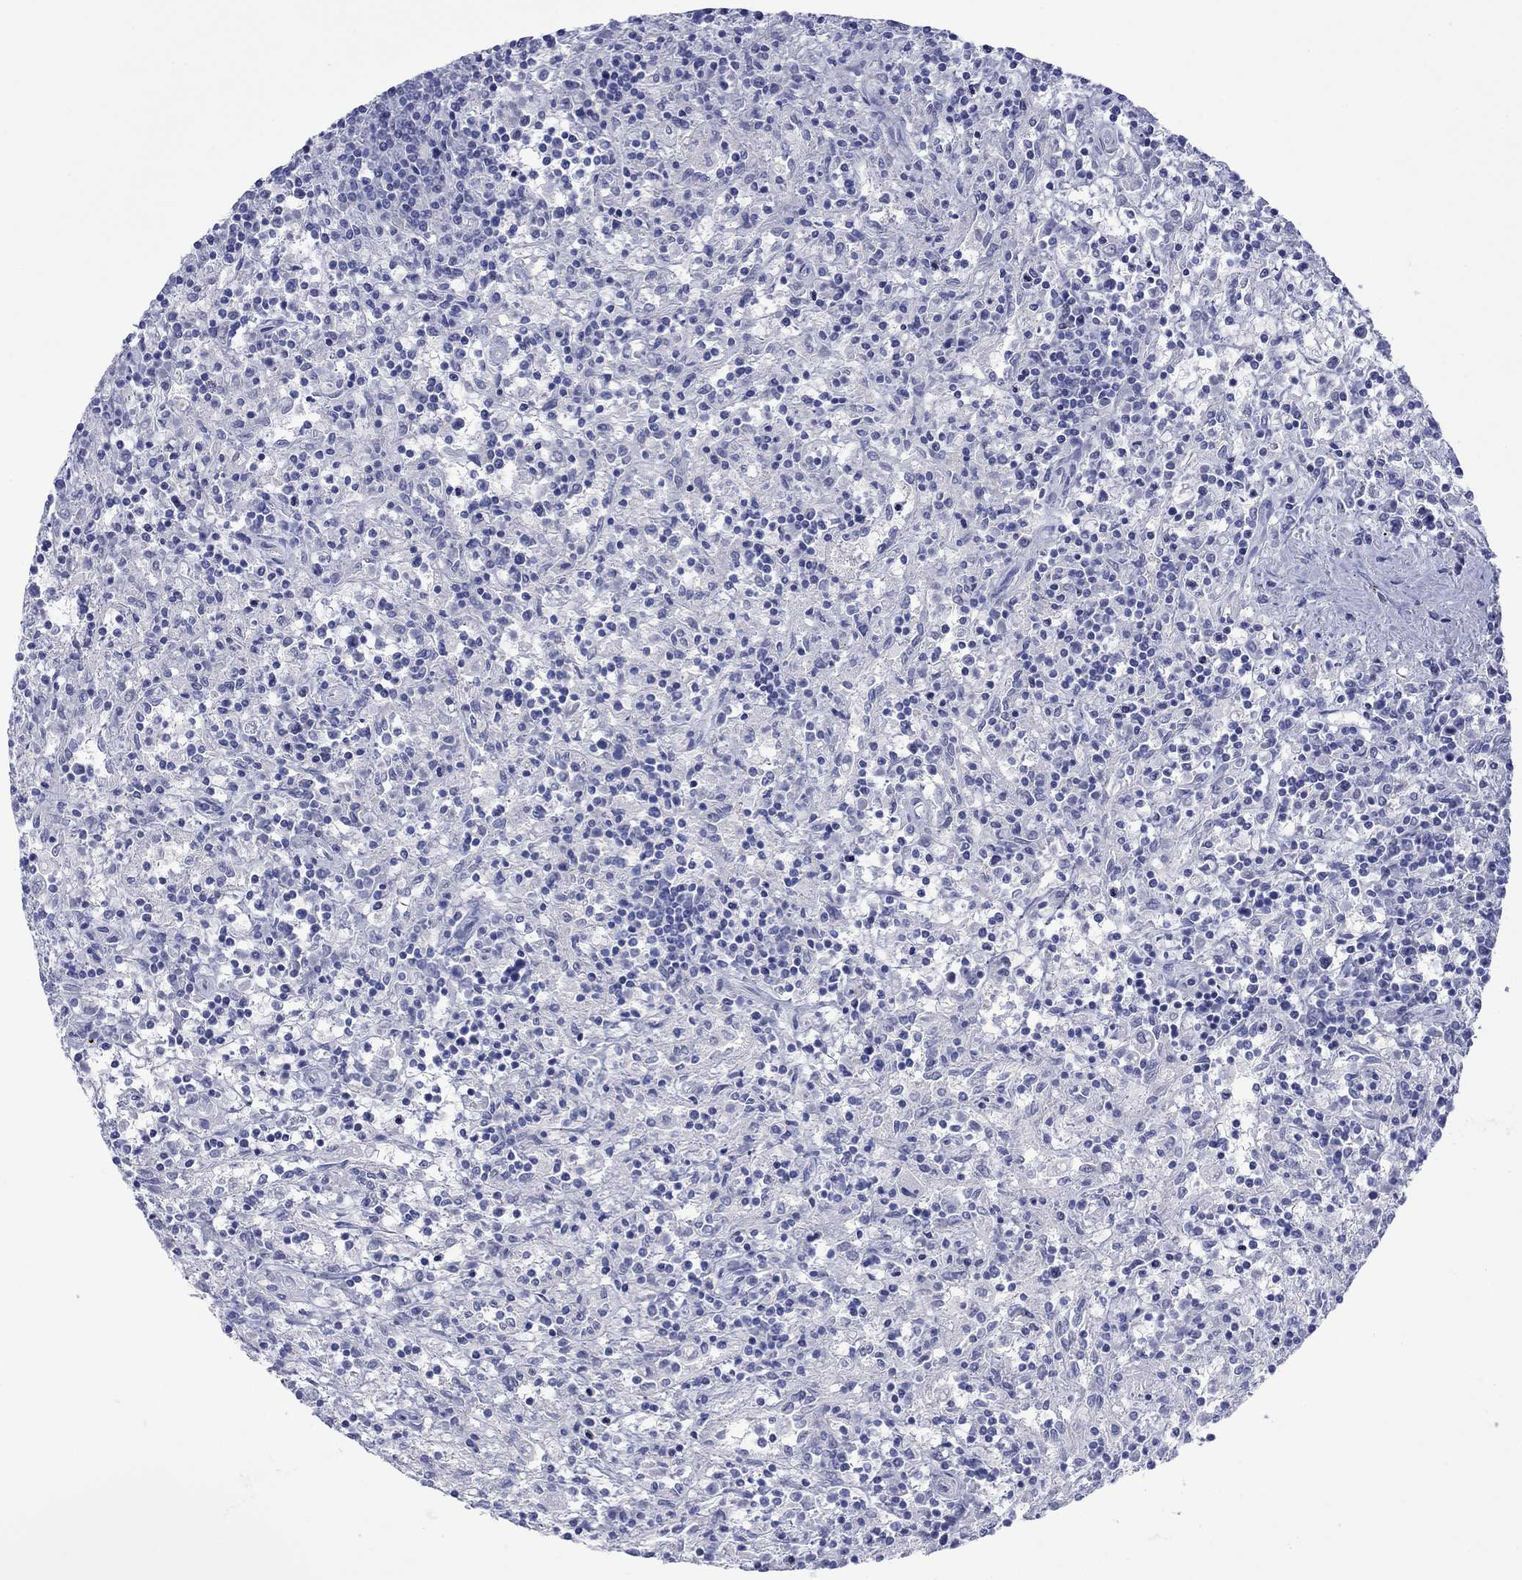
{"staining": {"intensity": "negative", "quantity": "none", "location": "none"}, "tissue": "lymphoma", "cell_type": "Tumor cells", "image_type": "cancer", "snomed": [{"axis": "morphology", "description": "Malignant lymphoma, non-Hodgkin's type, Low grade"}, {"axis": "topography", "description": "Spleen"}], "caption": "DAB (3,3'-diaminobenzidine) immunohistochemical staining of human low-grade malignant lymphoma, non-Hodgkin's type shows no significant expression in tumor cells.", "gene": "MLANA", "patient": {"sex": "male", "age": 62}}